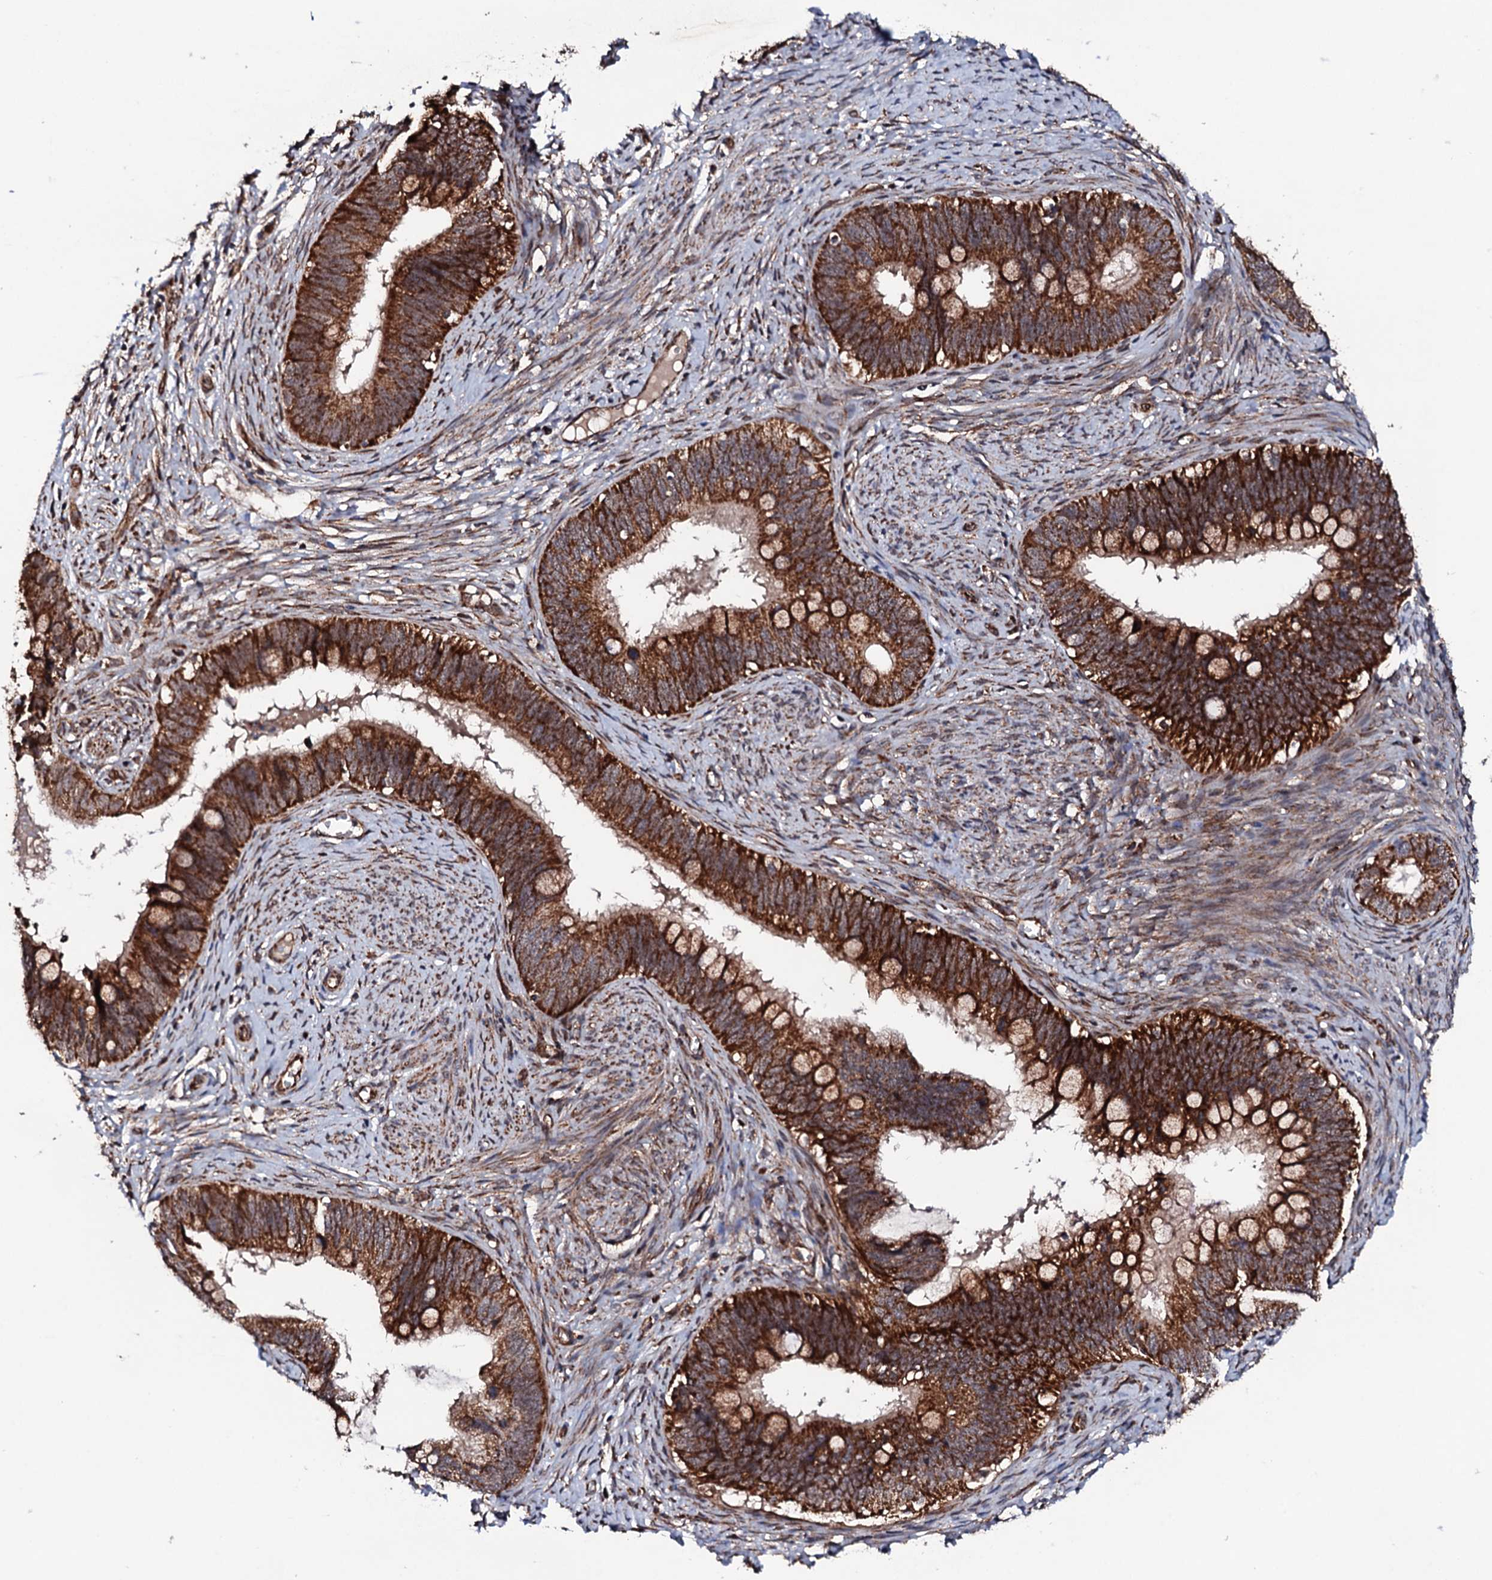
{"staining": {"intensity": "strong", "quantity": ">75%", "location": "cytoplasmic/membranous"}, "tissue": "cervical cancer", "cell_type": "Tumor cells", "image_type": "cancer", "snomed": [{"axis": "morphology", "description": "Adenocarcinoma, NOS"}, {"axis": "topography", "description": "Cervix"}], "caption": "A brown stain labels strong cytoplasmic/membranous positivity of a protein in human adenocarcinoma (cervical) tumor cells. The staining was performed using DAB (3,3'-diaminobenzidine), with brown indicating positive protein expression. Nuclei are stained blue with hematoxylin.", "gene": "MTIF3", "patient": {"sex": "female", "age": 42}}